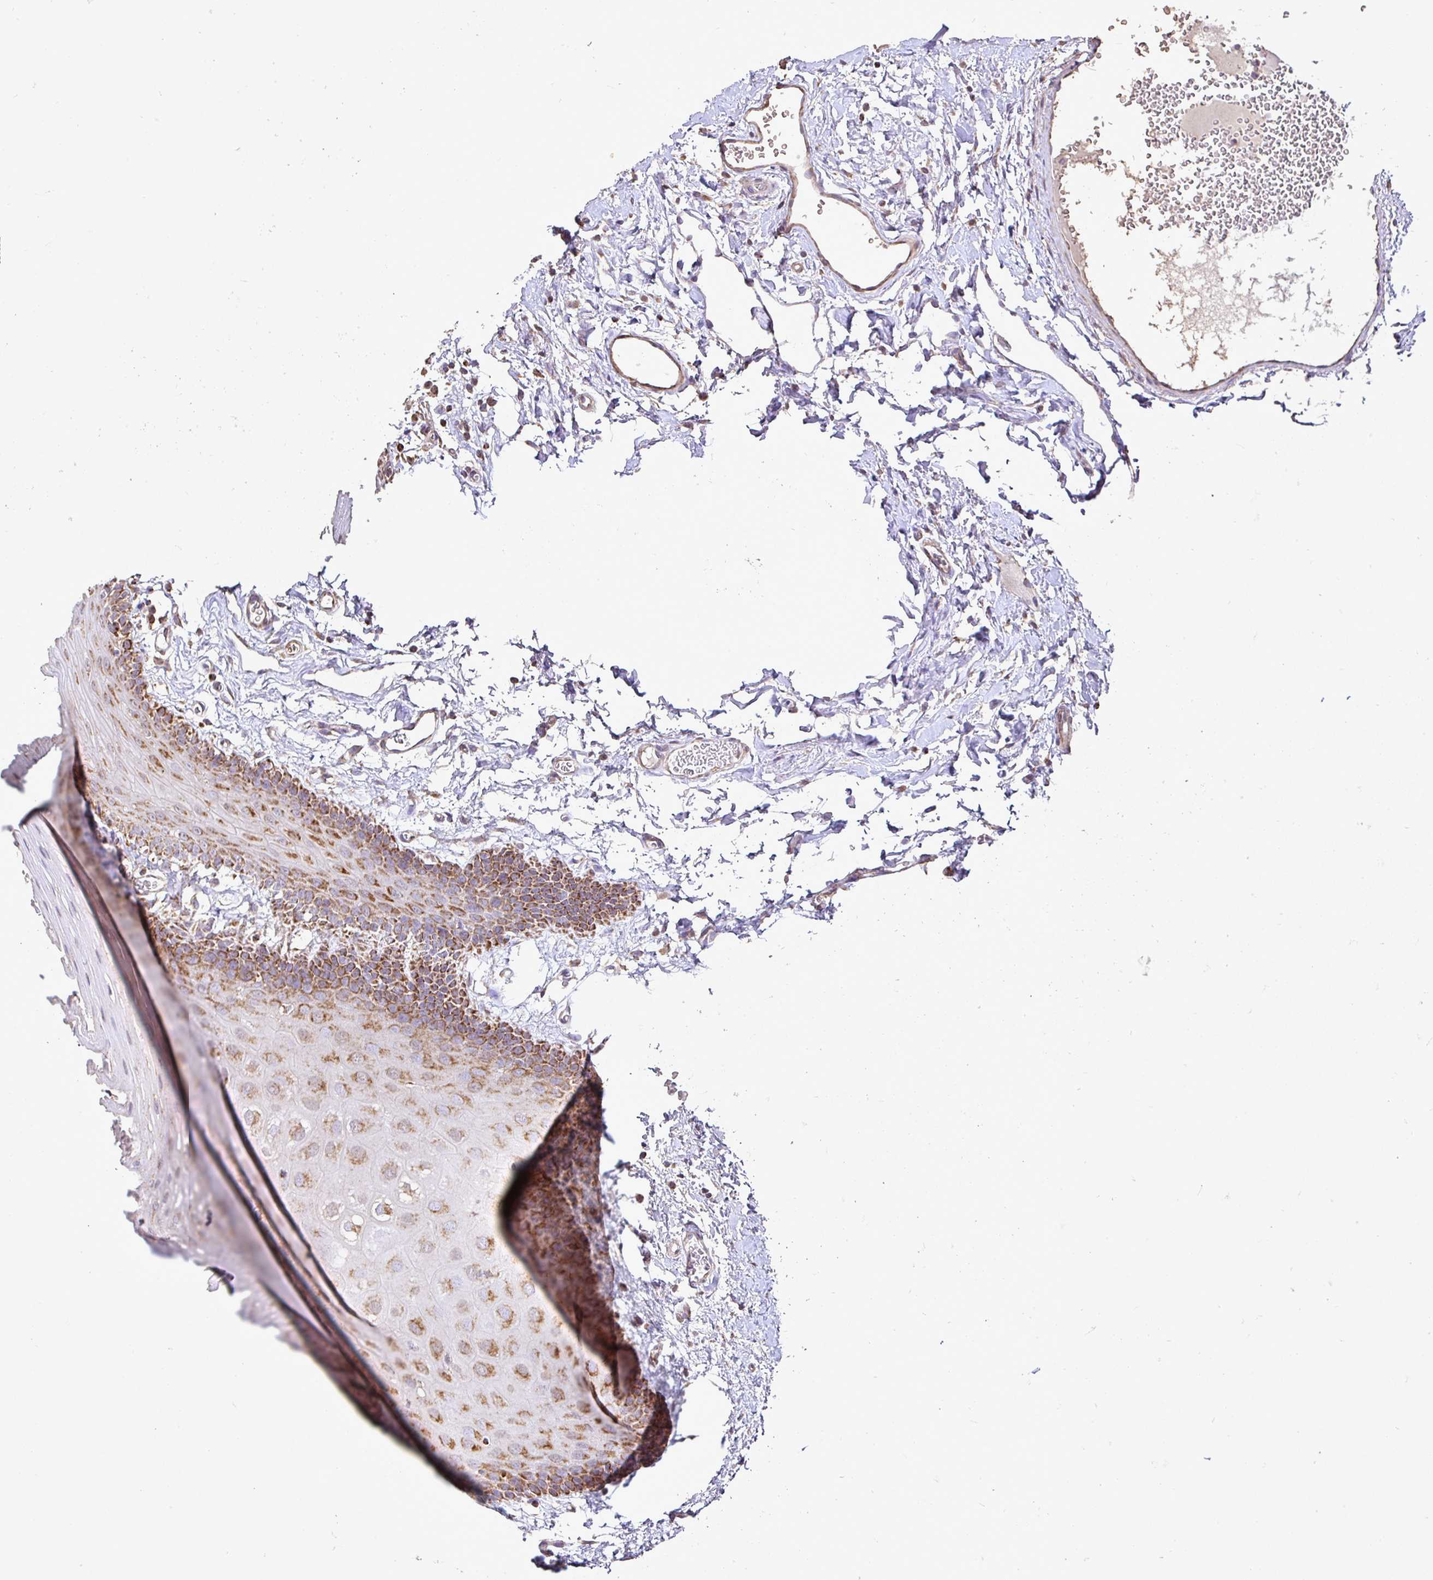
{"staining": {"intensity": "moderate", "quantity": ">75%", "location": "cytoplasmic/membranous"}, "tissue": "oral mucosa", "cell_type": "Squamous epithelial cells", "image_type": "normal", "snomed": [{"axis": "morphology", "description": "Normal tissue, NOS"}, {"axis": "topography", "description": "Oral tissue"}, {"axis": "topography", "description": "Tounge, NOS"}], "caption": "Immunohistochemical staining of normal human oral mucosa displays moderate cytoplasmic/membranous protein staining in about >75% of squamous epithelial cells. (IHC, brightfield microscopy, high magnification).", "gene": "AGK", "patient": {"sex": "female", "age": 60}}